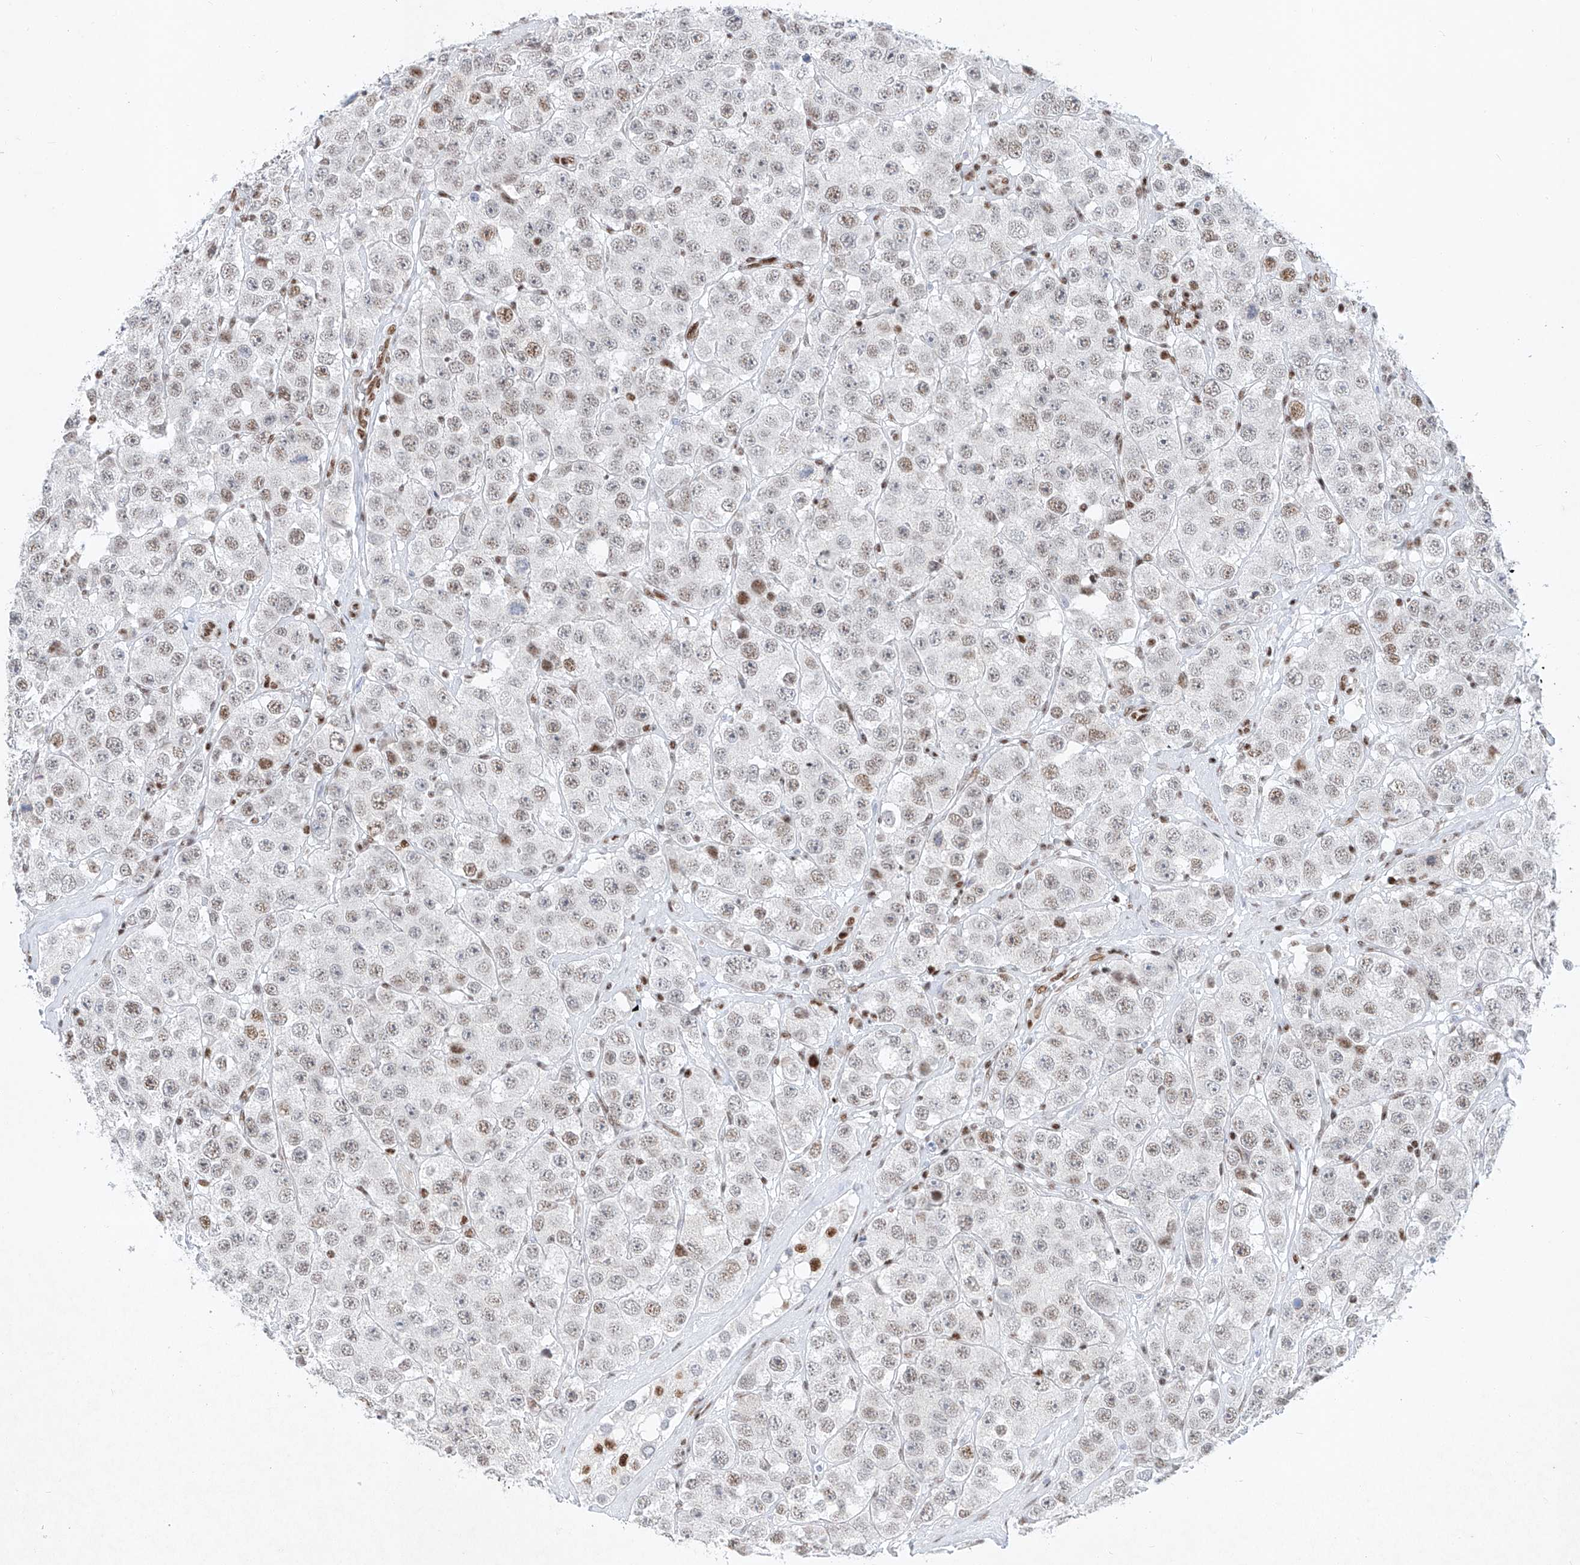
{"staining": {"intensity": "weak", "quantity": ">75%", "location": "nuclear"}, "tissue": "testis cancer", "cell_type": "Tumor cells", "image_type": "cancer", "snomed": [{"axis": "morphology", "description": "Seminoma, NOS"}, {"axis": "topography", "description": "Testis"}], "caption": "Testis seminoma was stained to show a protein in brown. There is low levels of weak nuclear staining in approximately >75% of tumor cells. The staining is performed using DAB (3,3'-diaminobenzidine) brown chromogen to label protein expression. The nuclei are counter-stained blue using hematoxylin.", "gene": "TAF4", "patient": {"sex": "male", "age": 28}}